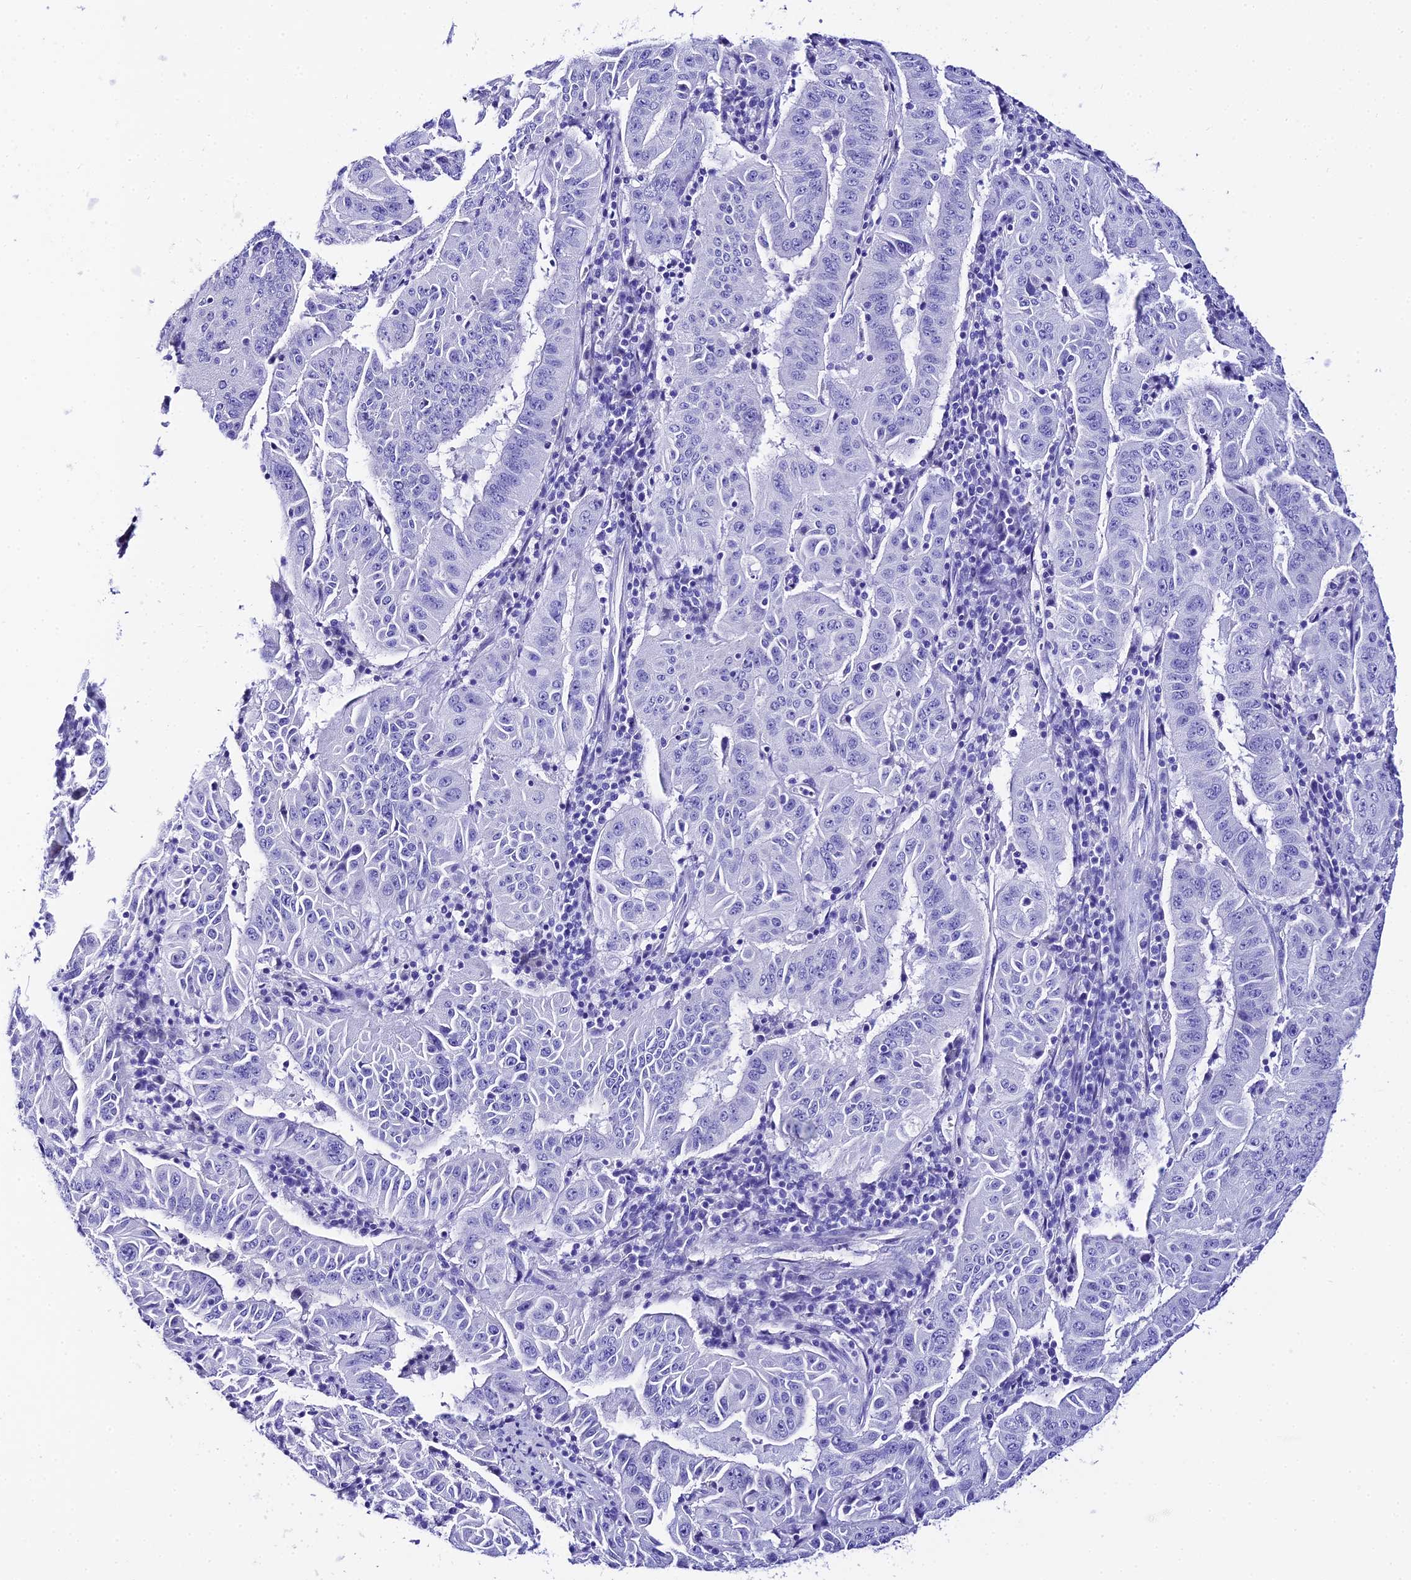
{"staining": {"intensity": "negative", "quantity": "none", "location": "none"}, "tissue": "pancreatic cancer", "cell_type": "Tumor cells", "image_type": "cancer", "snomed": [{"axis": "morphology", "description": "Adenocarcinoma, NOS"}, {"axis": "topography", "description": "Pancreas"}], "caption": "The micrograph demonstrates no staining of tumor cells in pancreatic cancer.", "gene": "TRMT44", "patient": {"sex": "male", "age": 63}}